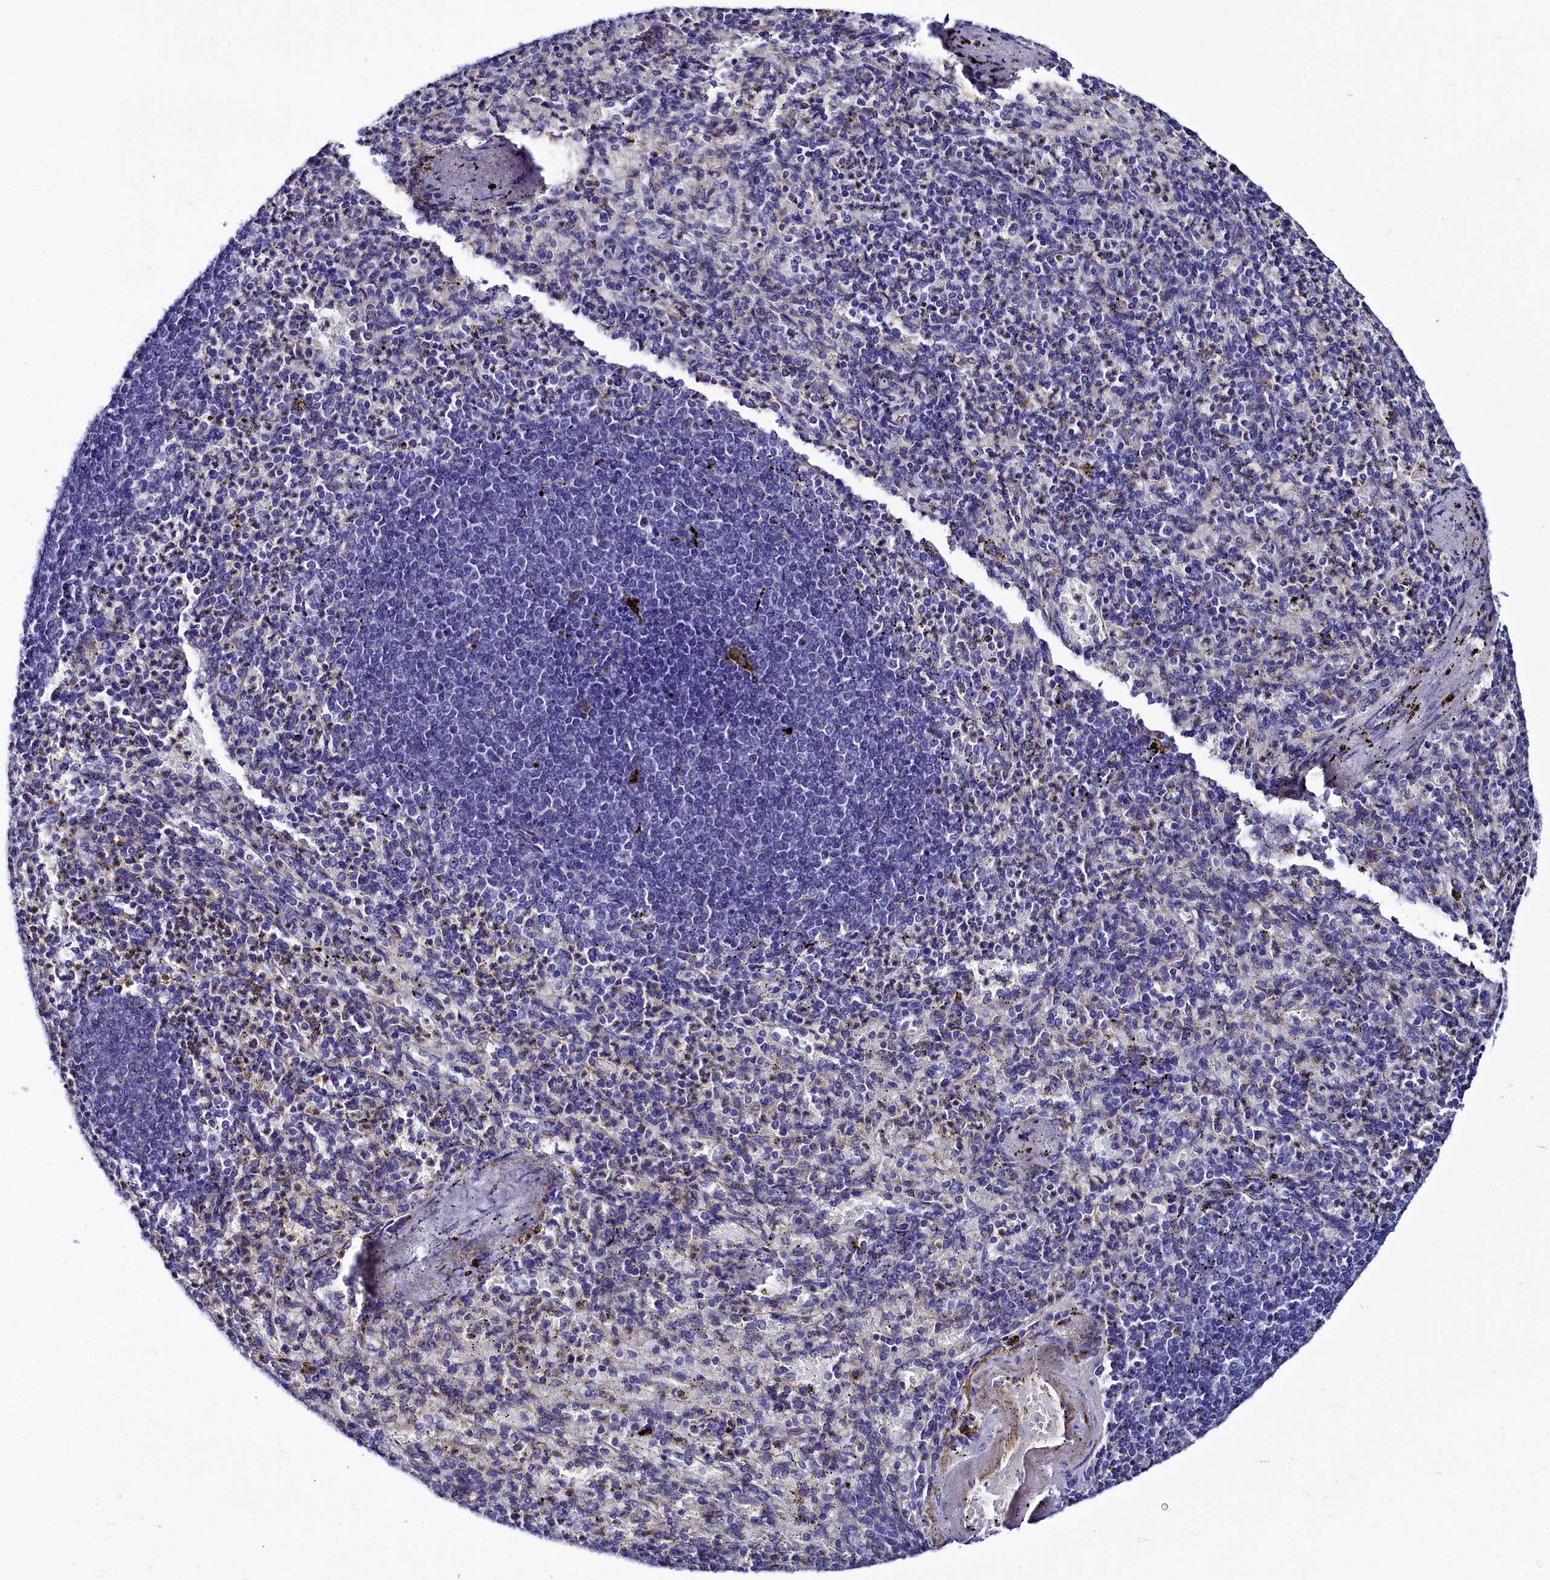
{"staining": {"intensity": "negative", "quantity": "none", "location": "none"}, "tissue": "spleen", "cell_type": "Cells in red pulp", "image_type": "normal", "snomed": [{"axis": "morphology", "description": "Normal tissue, NOS"}, {"axis": "topography", "description": "Spleen"}], "caption": "The histopathology image displays no staining of cells in red pulp in normal spleen. Nuclei are stained in blue.", "gene": "ELAPOR2", "patient": {"sex": "female", "age": 74}}